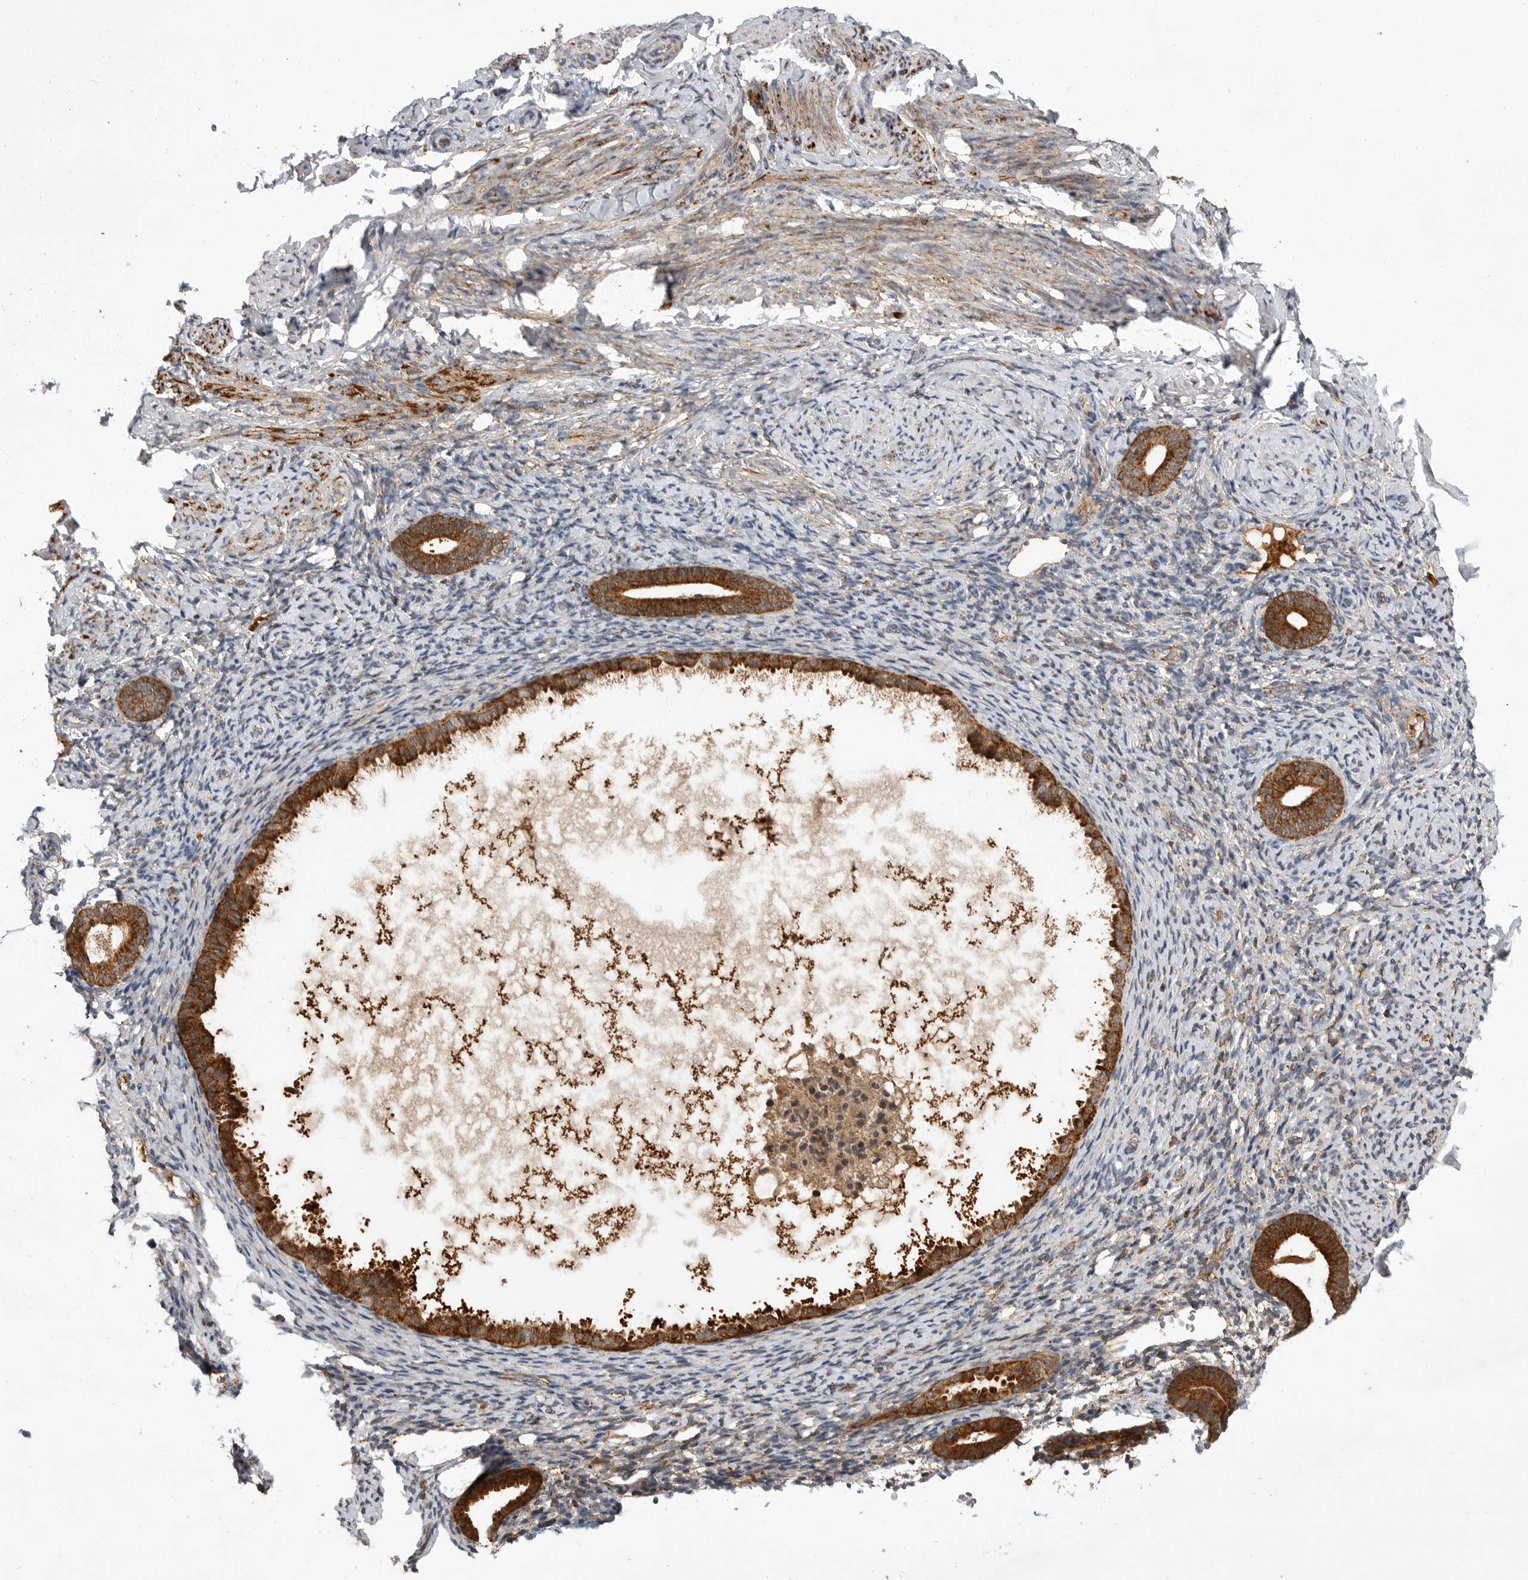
{"staining": {"intensity": "moderate", "quantity": "25%-75%", "location": "cytoplasmic/membranous"}, "tissue": "endometrium", "cell_type": "Cells in endometrial stroma", "image_type": "normal", "snomed": [{"axis": "morphology", "description": "Normal tissue, NOS"}, {"axis": "topography", "description": "Endometrium"}], "caption": "IHC of unremarkable endometrium reveals medium levels of moderate cytoplasmic/membranous expression in approximately 25%-75% of cells in endometrial stroma.", "gene": "KYAT3", "patient": {"sex": "female", "age": 51}}